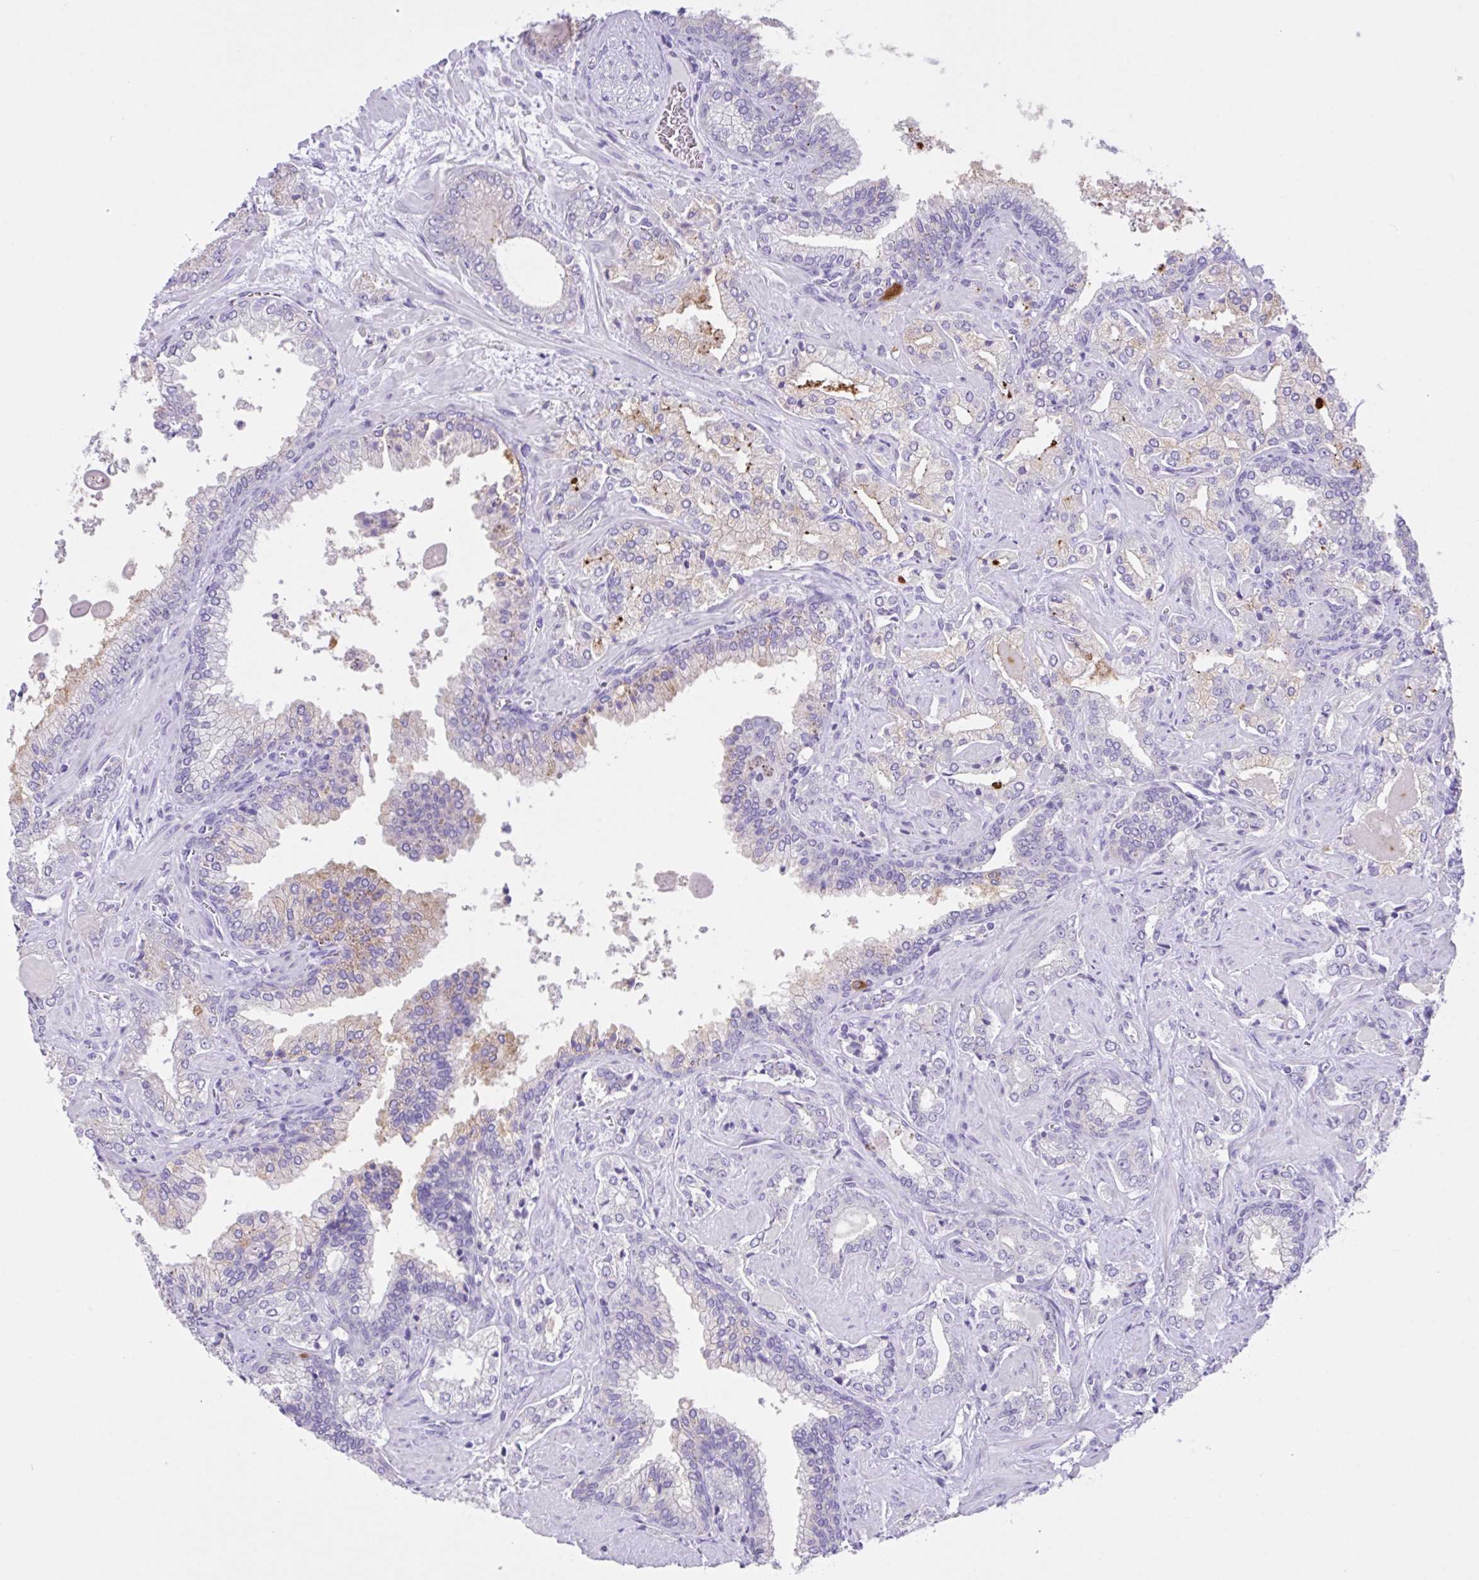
{"staining": {"intensity": "negative", "quantity": "none", "location": "none"}, "tissue": "prostate cancer", "cell_type": "Tumor cells", "image_type": "cancer", "snomed": [{"axis": "morphology", "description": "Adenocarcinoma, High grade"}, {"axis": "topography", "description": "Prostate"}], "caption": "Immunohistochemical staining of human prostate cancer reveals no significant staining in tumor cells.", "gene": "CST11", "patient": {"sex": "male", "age": 60}}